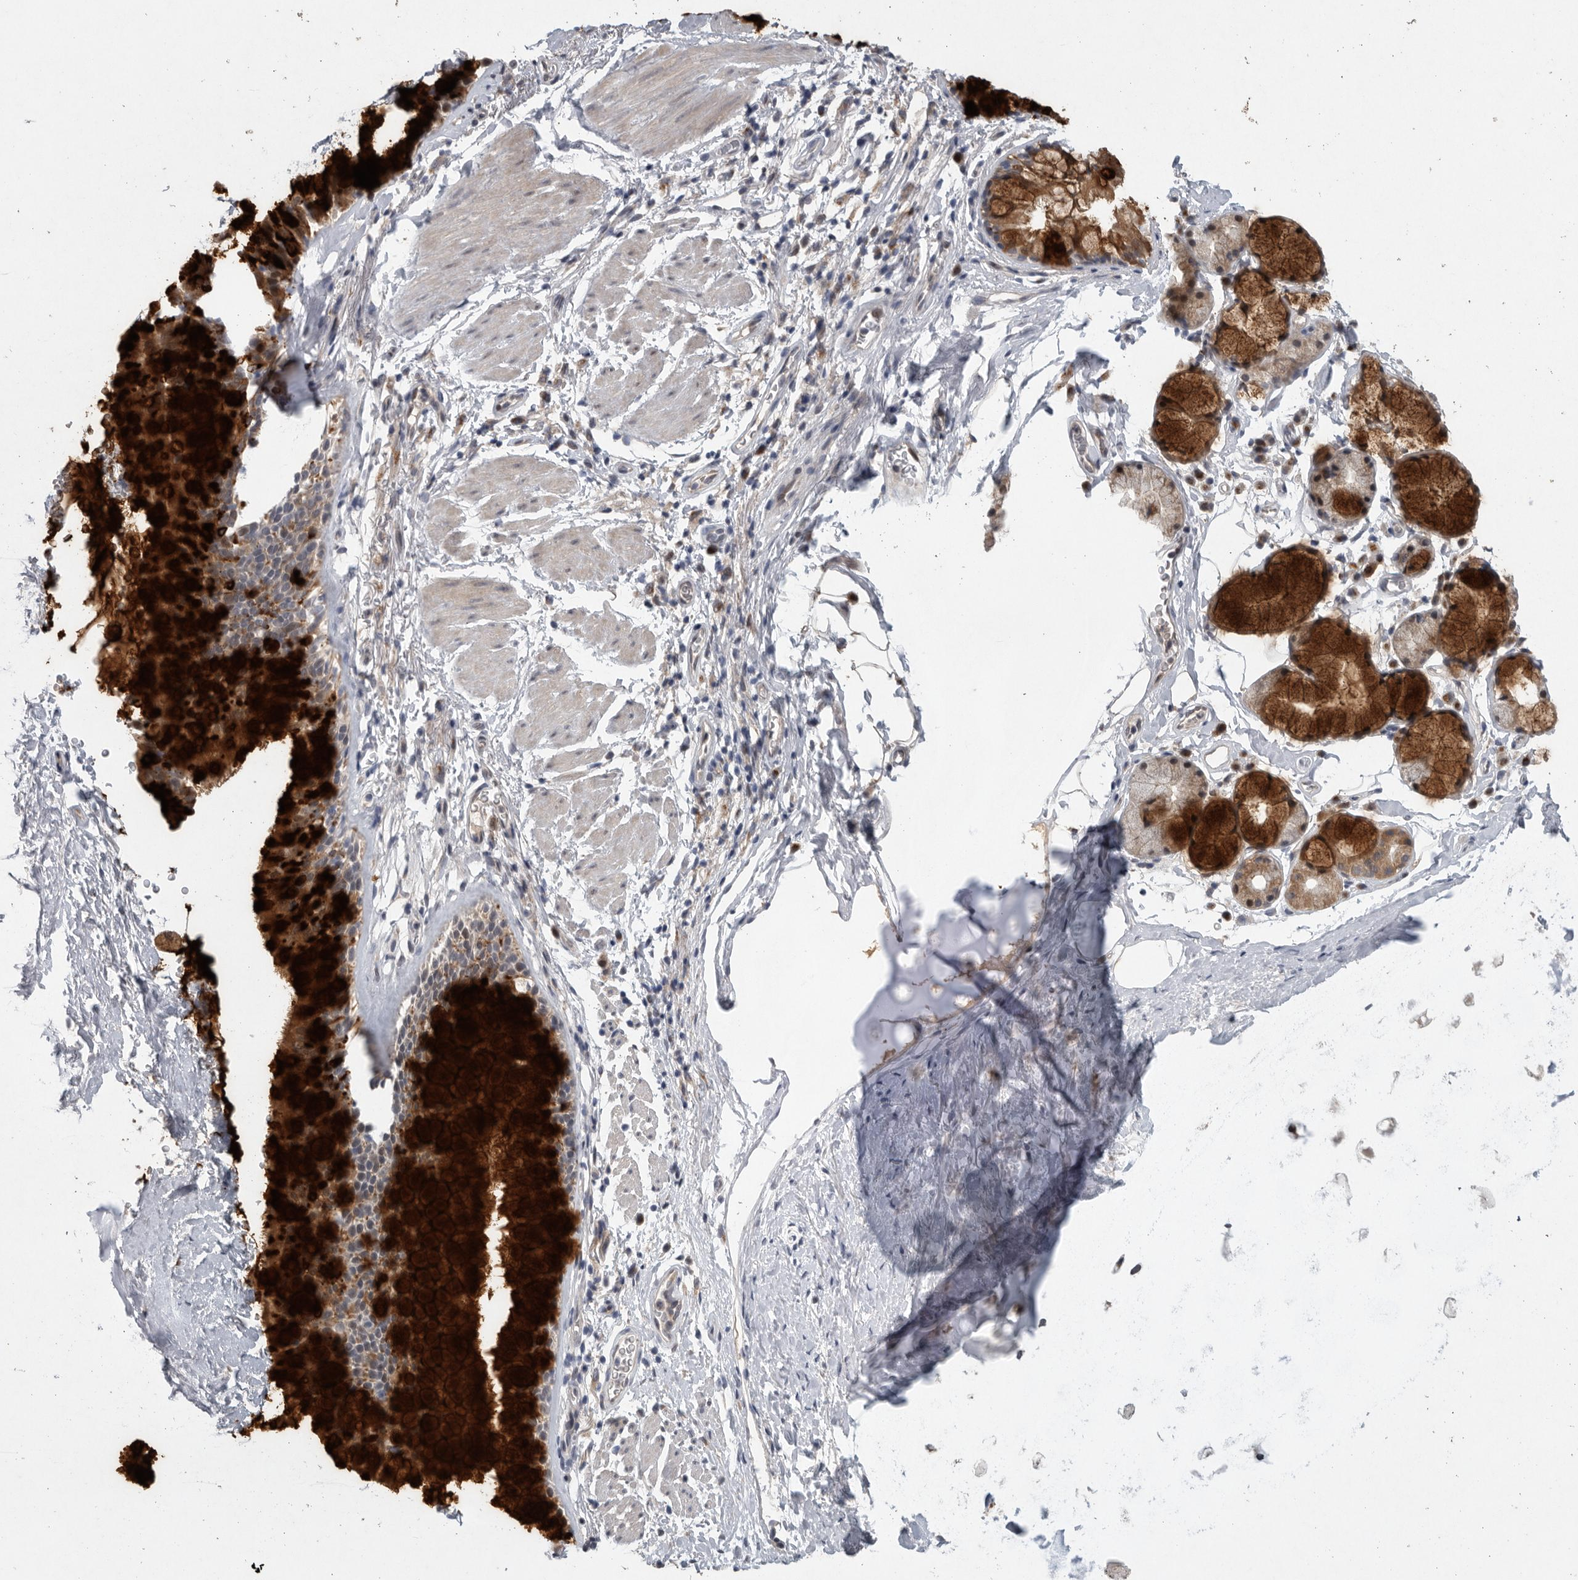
{"staining": {"intensity": "strong", "quantity": ">75%", "location": "cytoplasmic/membranous"}, "tissue": "bronchus", "cell_type": "Respiratory epithelial cells", "image_type": "normal", "snomed": [{"axis": "morphology", "description": "Normal tissue, NOS"}, {"axis": "topography", "description": "Cartilage tissue"}, {"axis": "topography", "description": "Bronchus"}], "caption": "Immunohistochemical staining of normal human bronchus displays >75% levels of strong cytoplasmic/membranous protein expression in about >75% of respiratory epithelial cells.", "gene": "MAN2A1", "patient": {"sex": "female", "age": 53}}